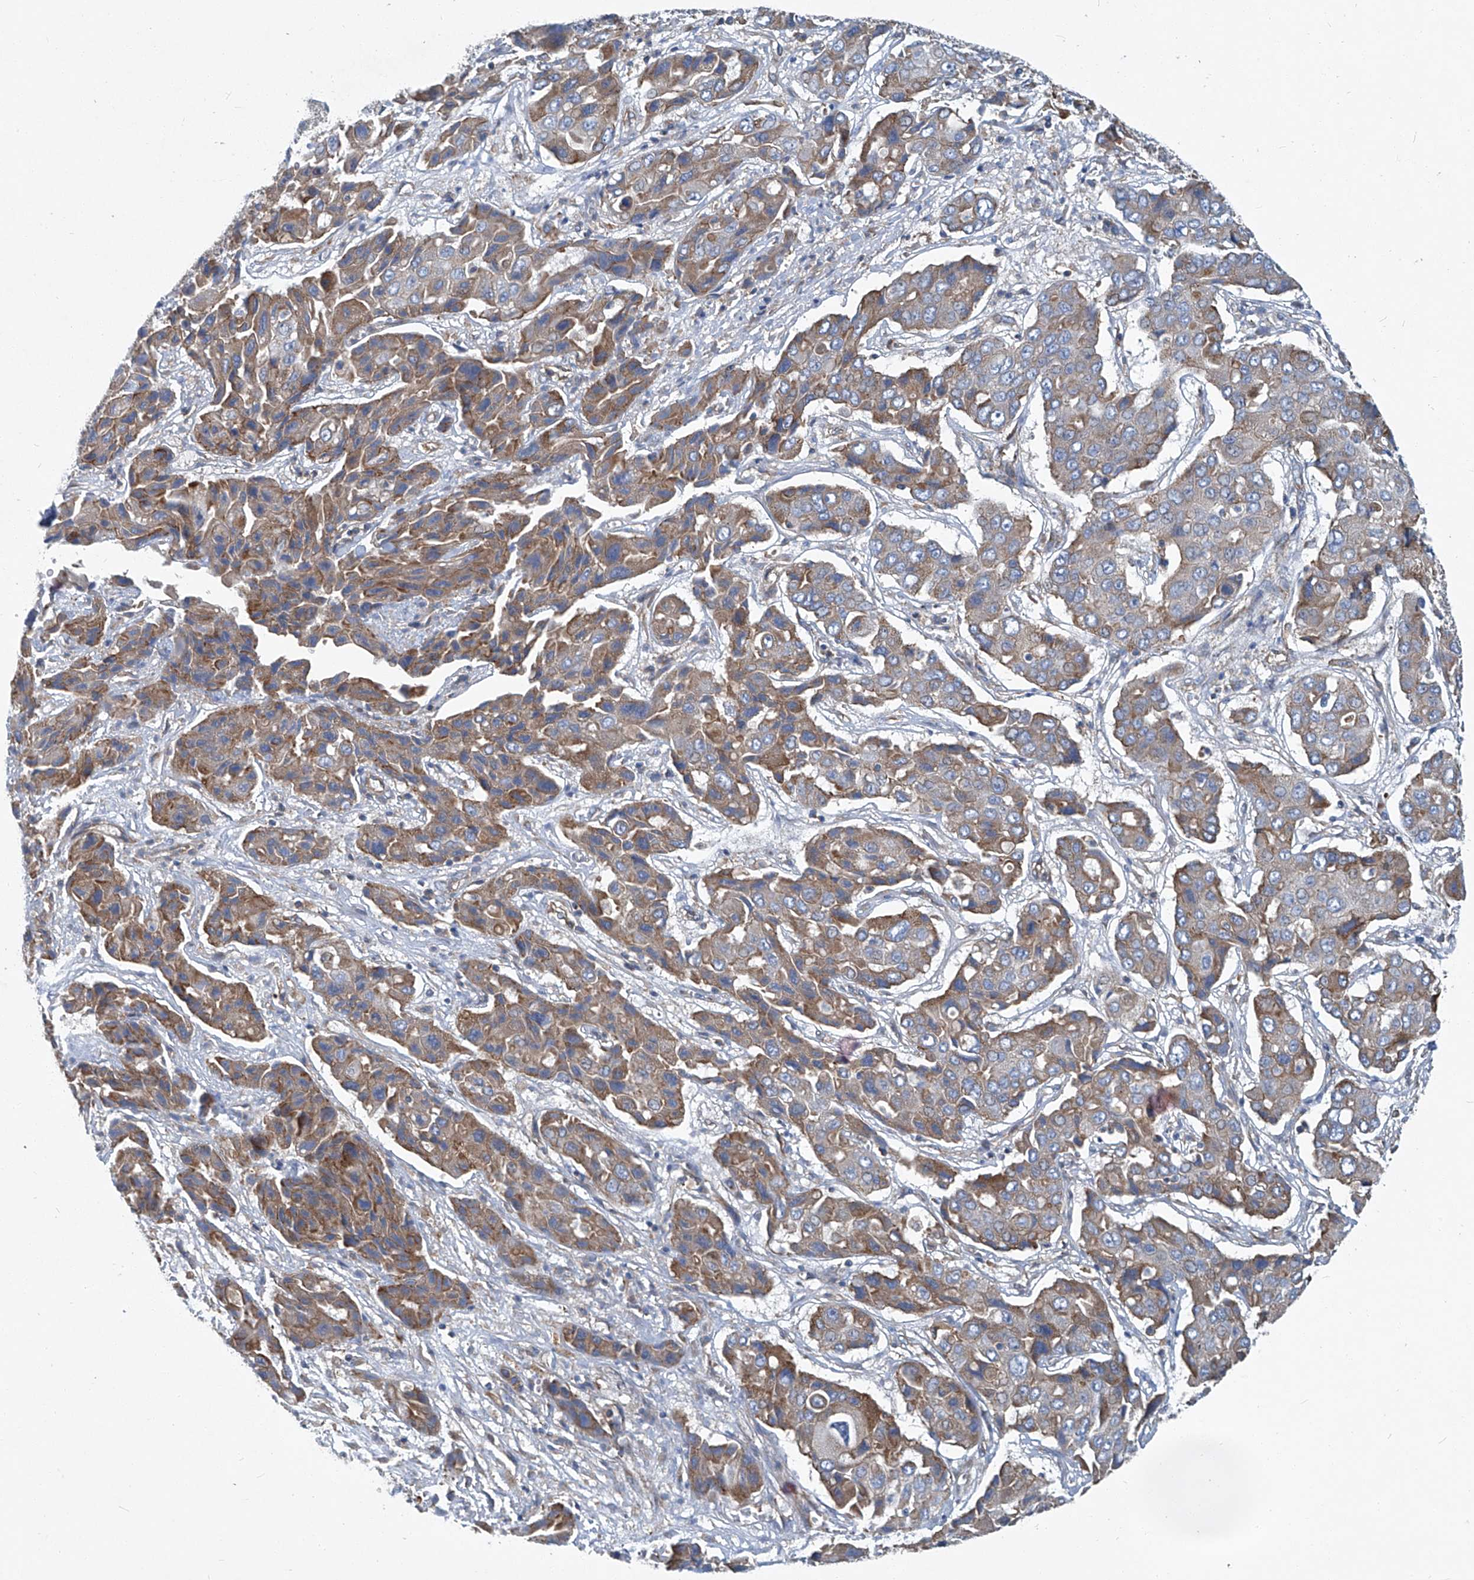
{"staining": {"intensity": "moderate", "quantity": ">75%", "location": "cytoplasmic/membranous"}, "tissue": "liver cancer", "cell_type": "Tumor cells", "image_type": "cancer", "snomed": [{"axis": "morphology", "description": "Cholangiocarcinoma"}, {"axis": "topography", "description": "Liver"}], "caption": "High-power microscopy captured an immunohistochemistry image of liver cancer (cholangiocarcinoma), revealing moderate cytoplasmic/membranous positivity in about >75% of tumor cells.", "gene": "PIGH", "patient": {"sex": "male", "age": 67}}